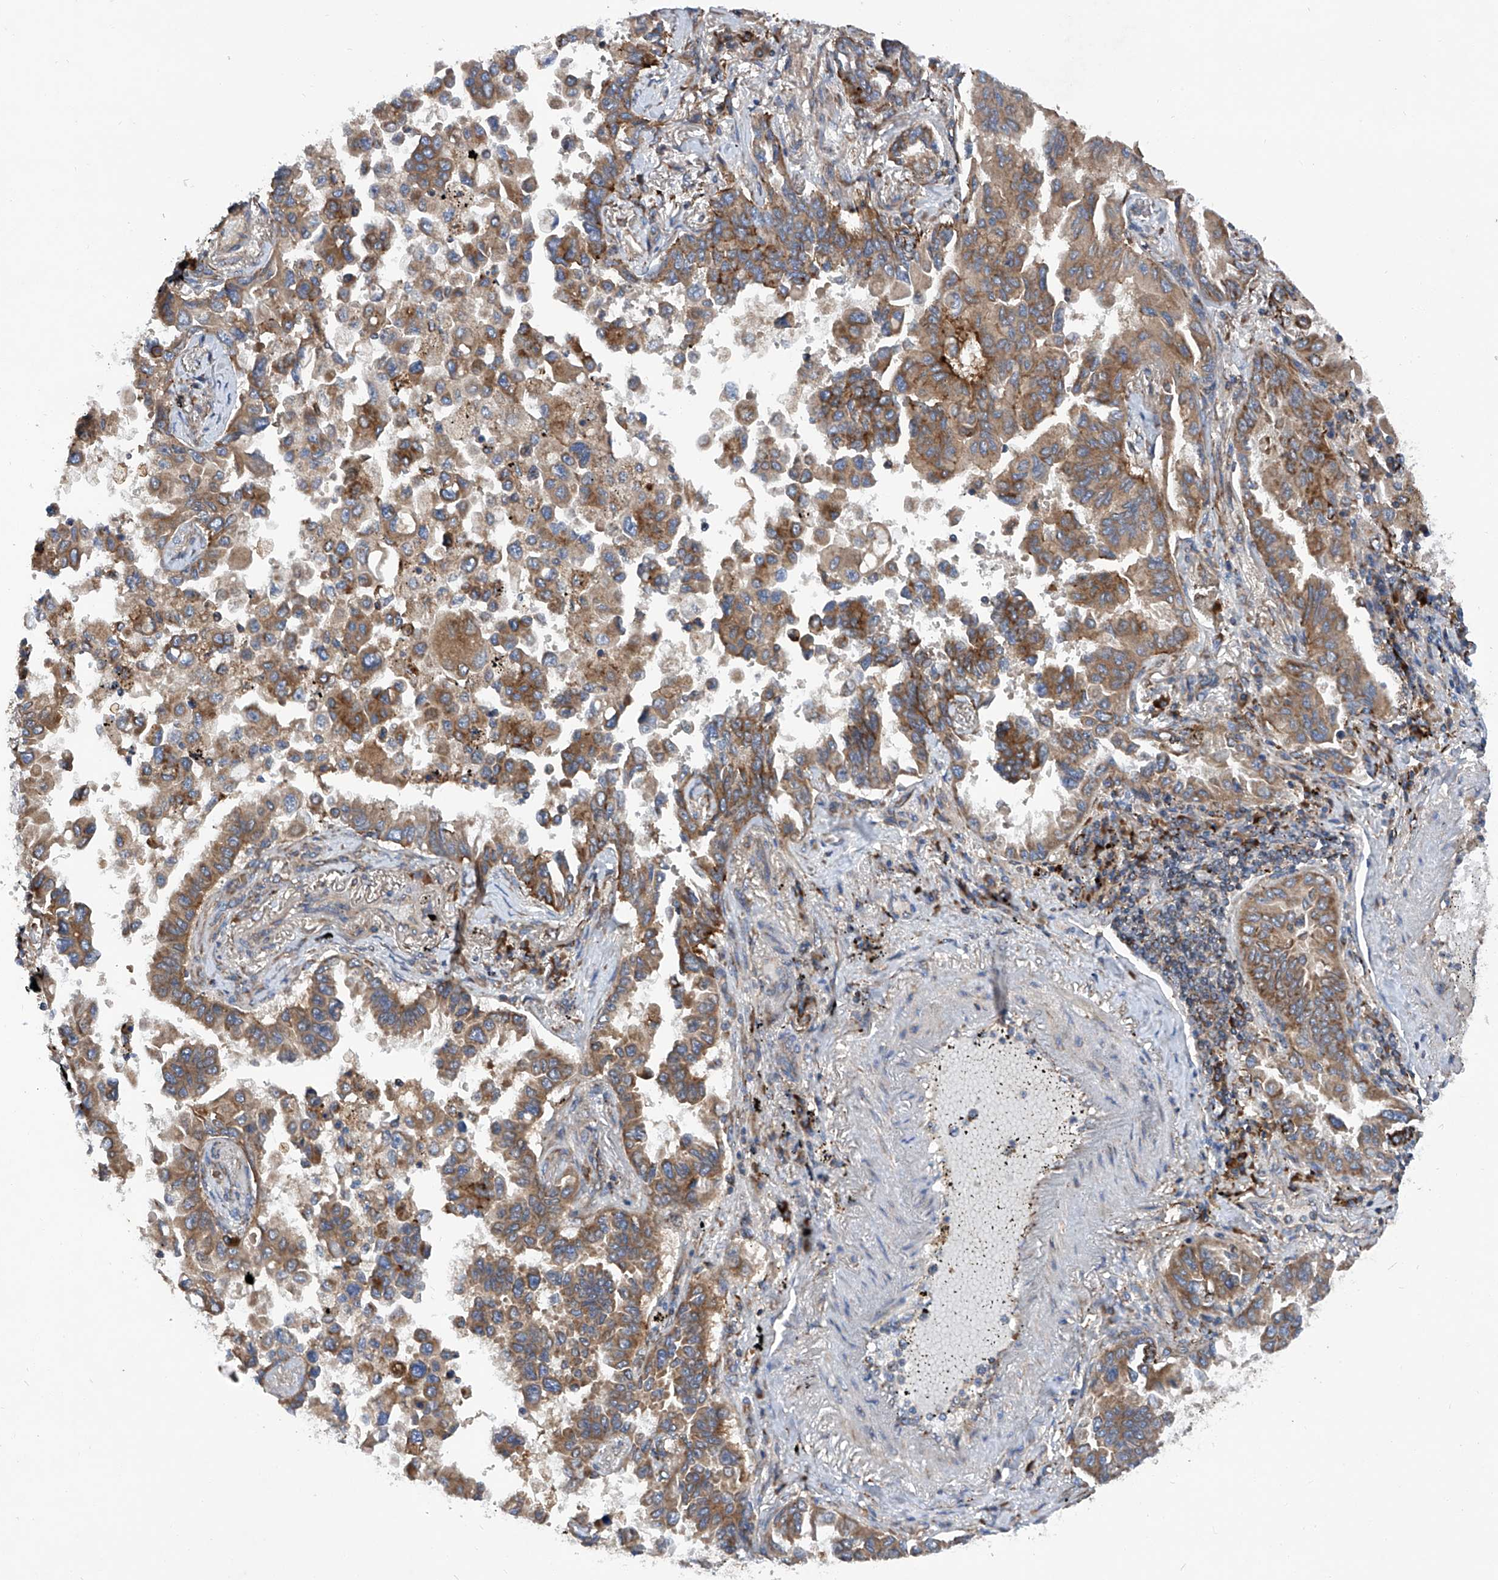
{"staining": {"intensity": "moderate", "quantity": ">75%", "location": "cytoplasmic/membranous"}, "tissue": "lung cancer", "cell_type": "Tumor cells", "image_type": "cancer", "snomed": [{"axis": "morphology", "description": "Adenocarcinoma, NOS"}, {"axis": "topography", "description": "Lung"}], "caption": "Protein staining reveals moderate cytoplasmic/membranous expression in about >75% of tumor cells in lung cancer (adenocarcinoma). (Brightfield microscopy of DAB IHC at high magnification).", "gene": "ASCC3", "patient": {"sex": "female", "age": 67}}